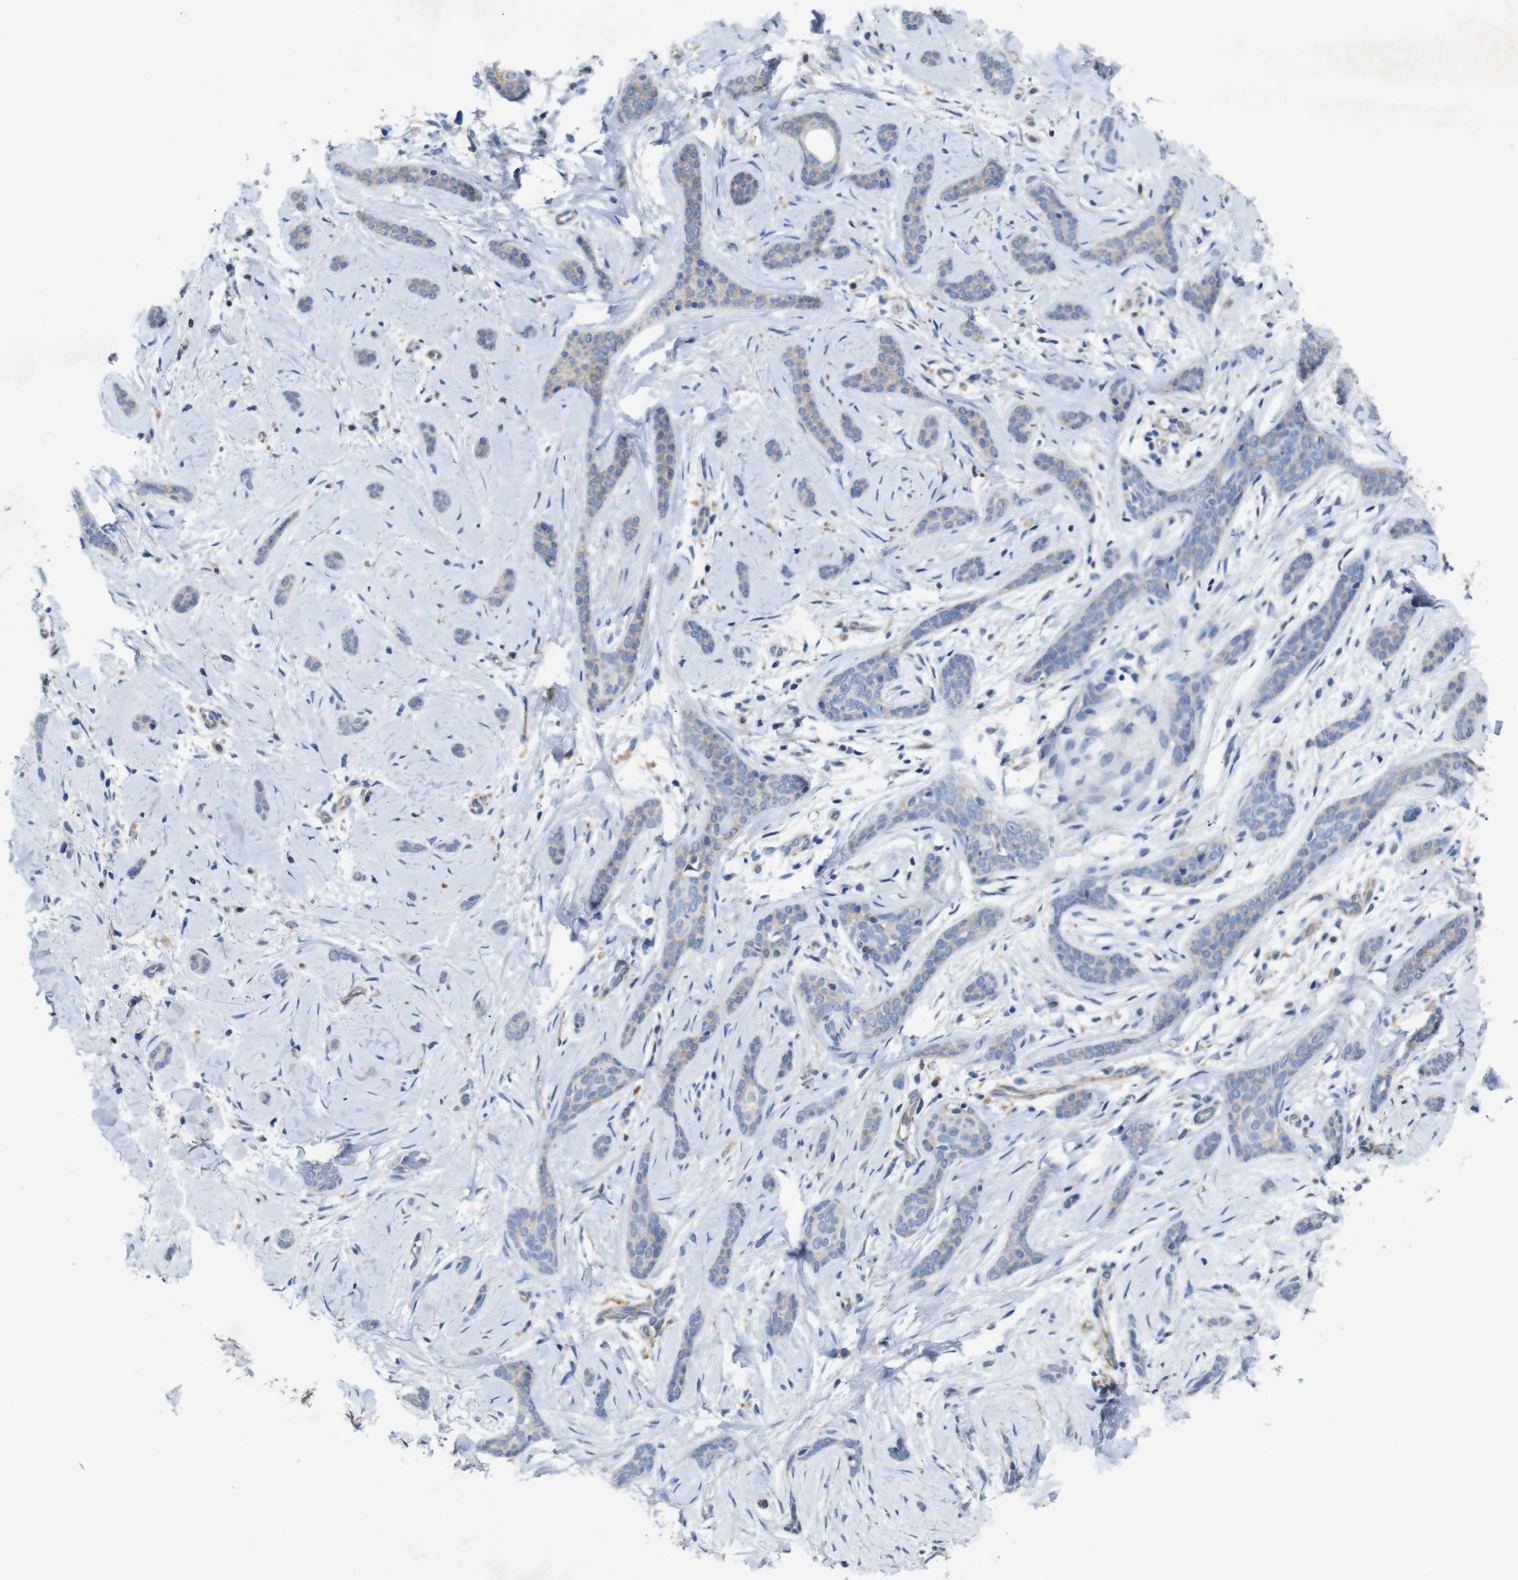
{"staining": {"intensity": "weak", "quantity": "25%-75%", "location": "cytoplasmic/membranous"}, "tissue": "skin cancer", "cell_type": "Tumor cells", "image_type": "cancer", "snomed": [{"axis": "morphology", "description": "Basal cell carcinoma"}, {"axis": "morphology", "description": "Adnexal tumor, benign"}, {"axis": "topography", "description": "Skin"}], "caption": "Immunohistochemical staining of human skin cancer (benign adnexal tumor) shows low levels of weak cytoplasmic/membranous protein expression in approximately 25%-75% of tumor cells.", "gene": "NHLRC3", "patient": {"sex": "female", "age": 42}}